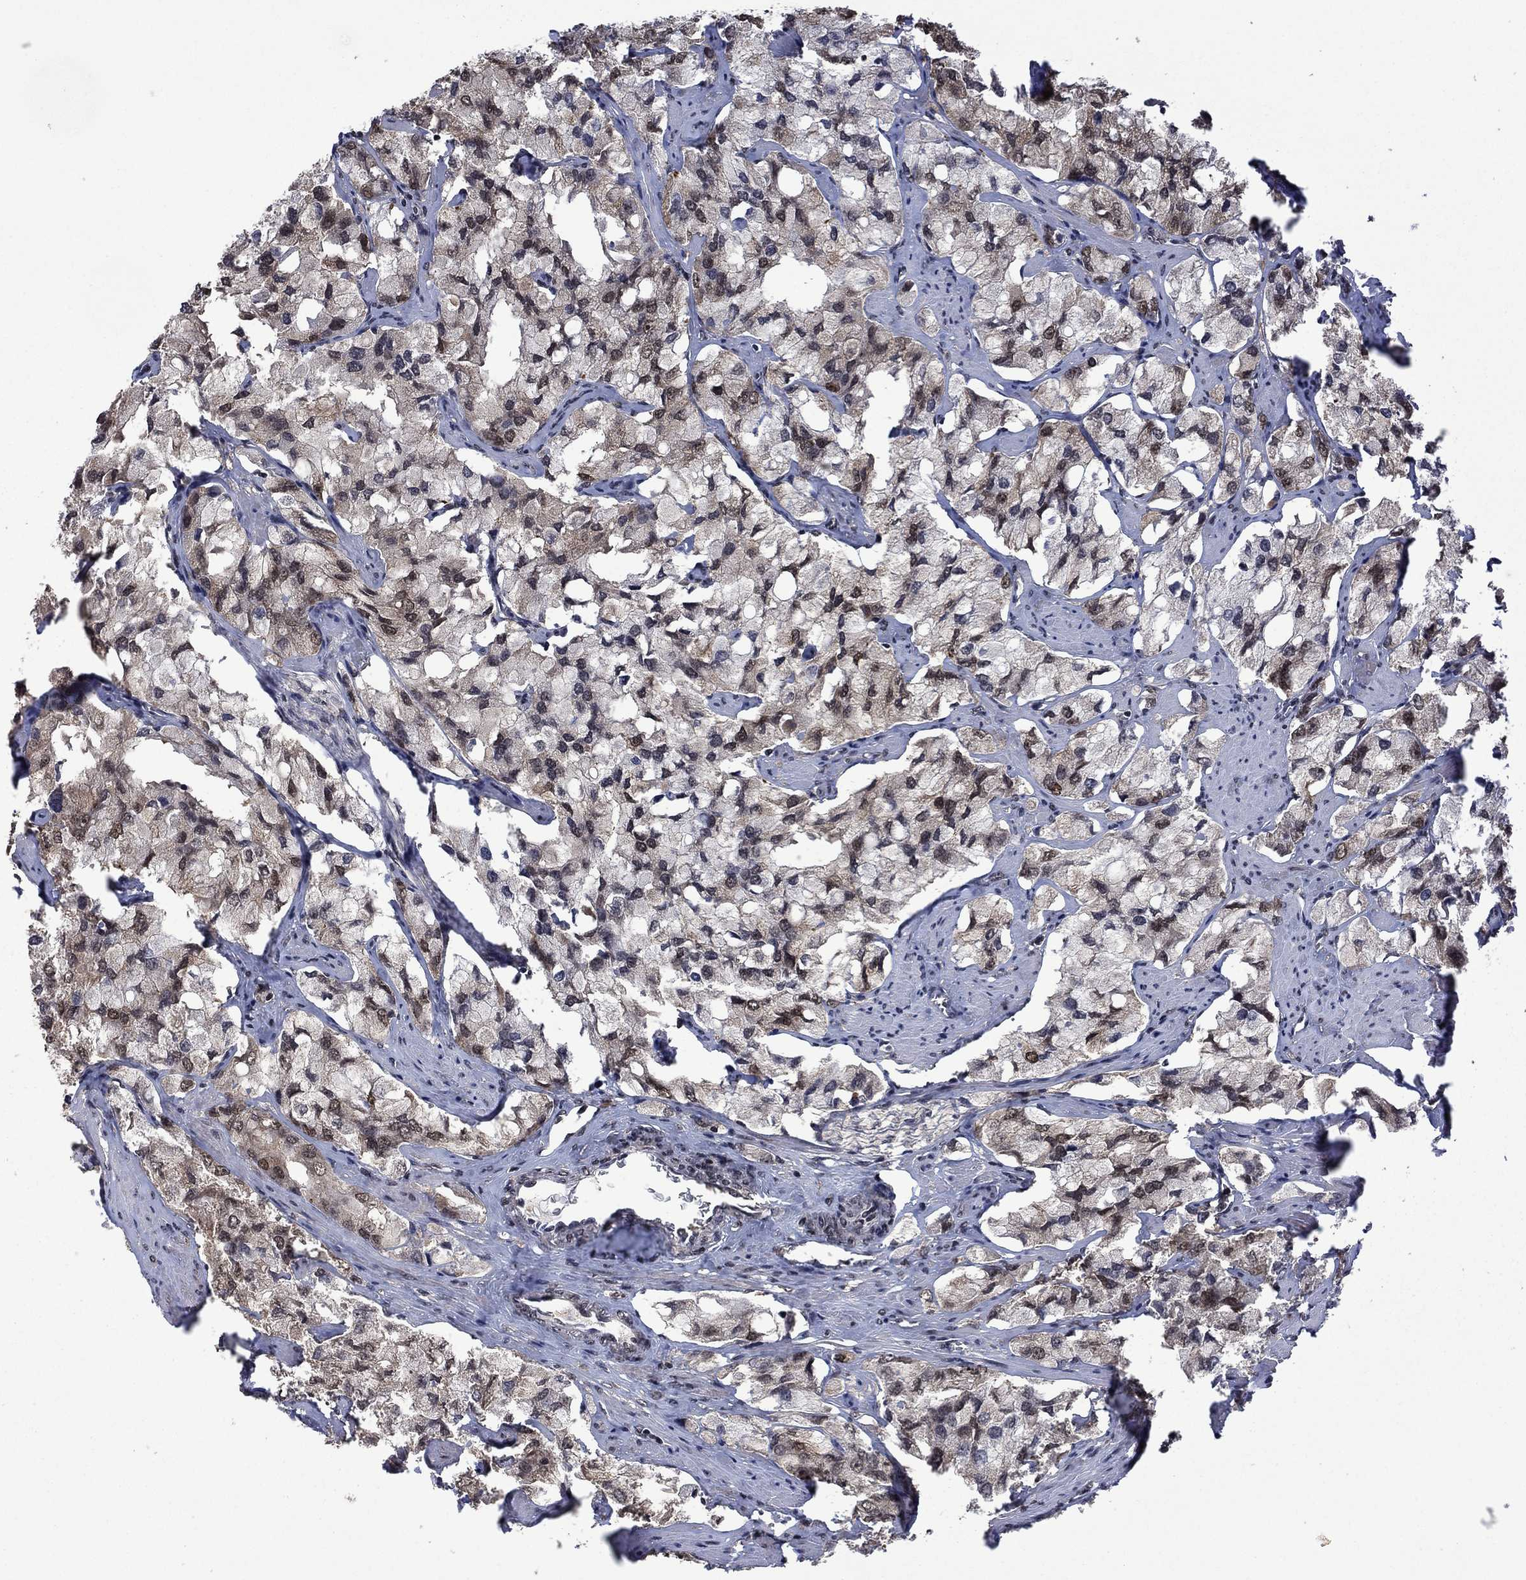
{"staining": {"intensity": "moderate", "quantity": ">75%", "location": "cytoplasmic/membranous,nuclear"}, "tissue": "prostate cancer", "cell_type": "Tumor cells", "image_type": "cancer", "snomed": [{"axis": "morphology", "description": "Adenocarcinoma, NOS"}, {"axis": "topography", "description": "Prostate and seminal vesicle, NOS"}, {"axis": "topography", "description": "Prostate"}], "caption": "Immunohistochemistry (IHC) image of human prostate cancer (adenocarcinoma) stained for a protein (brown), which exhibits medium levels of moderate cytoplasmic/membranous and nuclear staining in about >75% of tumor cells.", "gene": "FBL", "patient": {"sex": "male", "age": 64}}